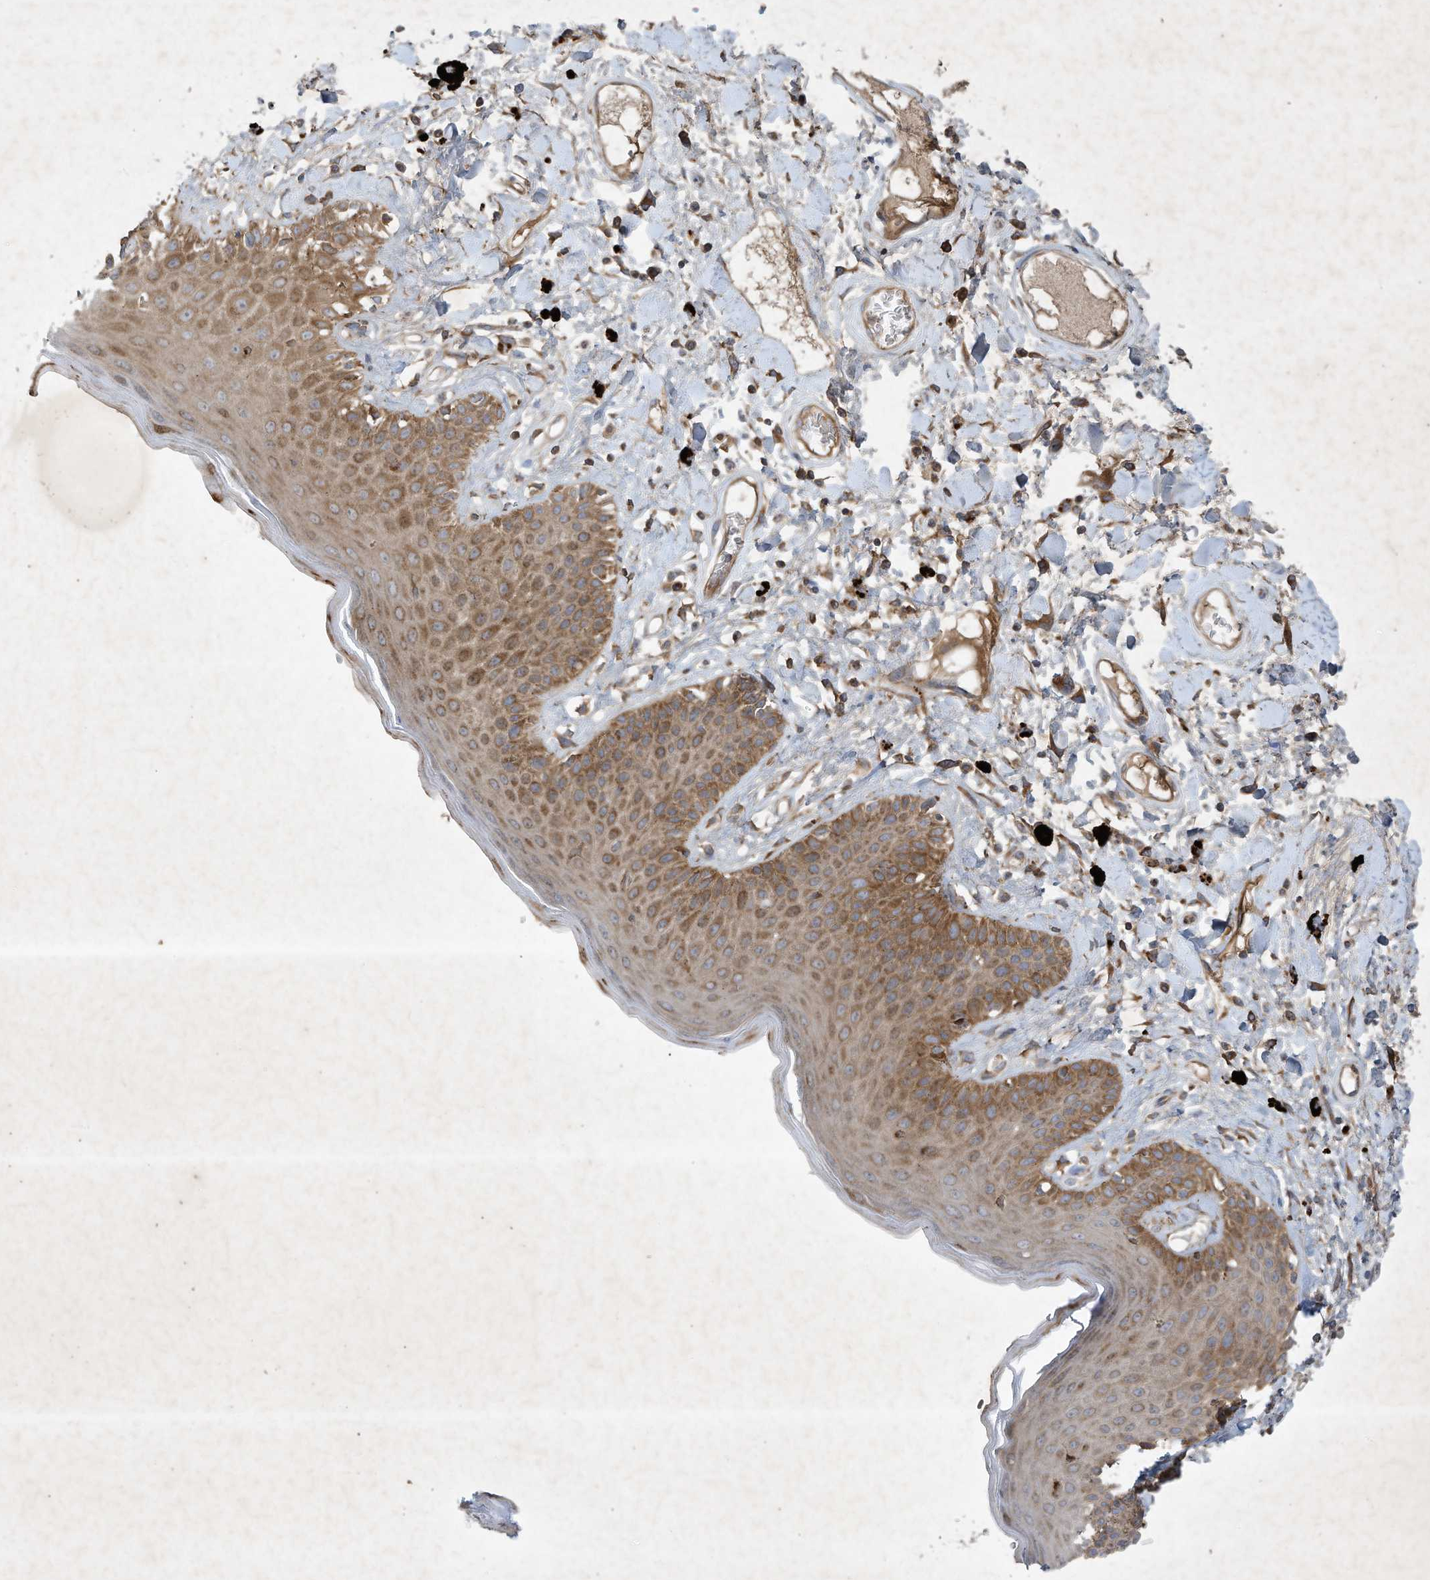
{"staining": {"intensity": "moderate", "quantity": "25%-75%", "location": "cytoplasmic/membranous"}, "tissue": "skin", "cell_type": "Epidermal cells", "image_type": "normal", "snomed": [{"axis": "morphology", "description": "Normal tissue, NOS"}, {"axis": "topography", "description": "Anal"}], "caption": "Skin stained with immunohistochemistry displays moderate cytoplasmic/membranous staining in about 25%-75% of epidermal cells.", "gene": "SYNJ2", "patient": {"sex": "female", "age": 78}}